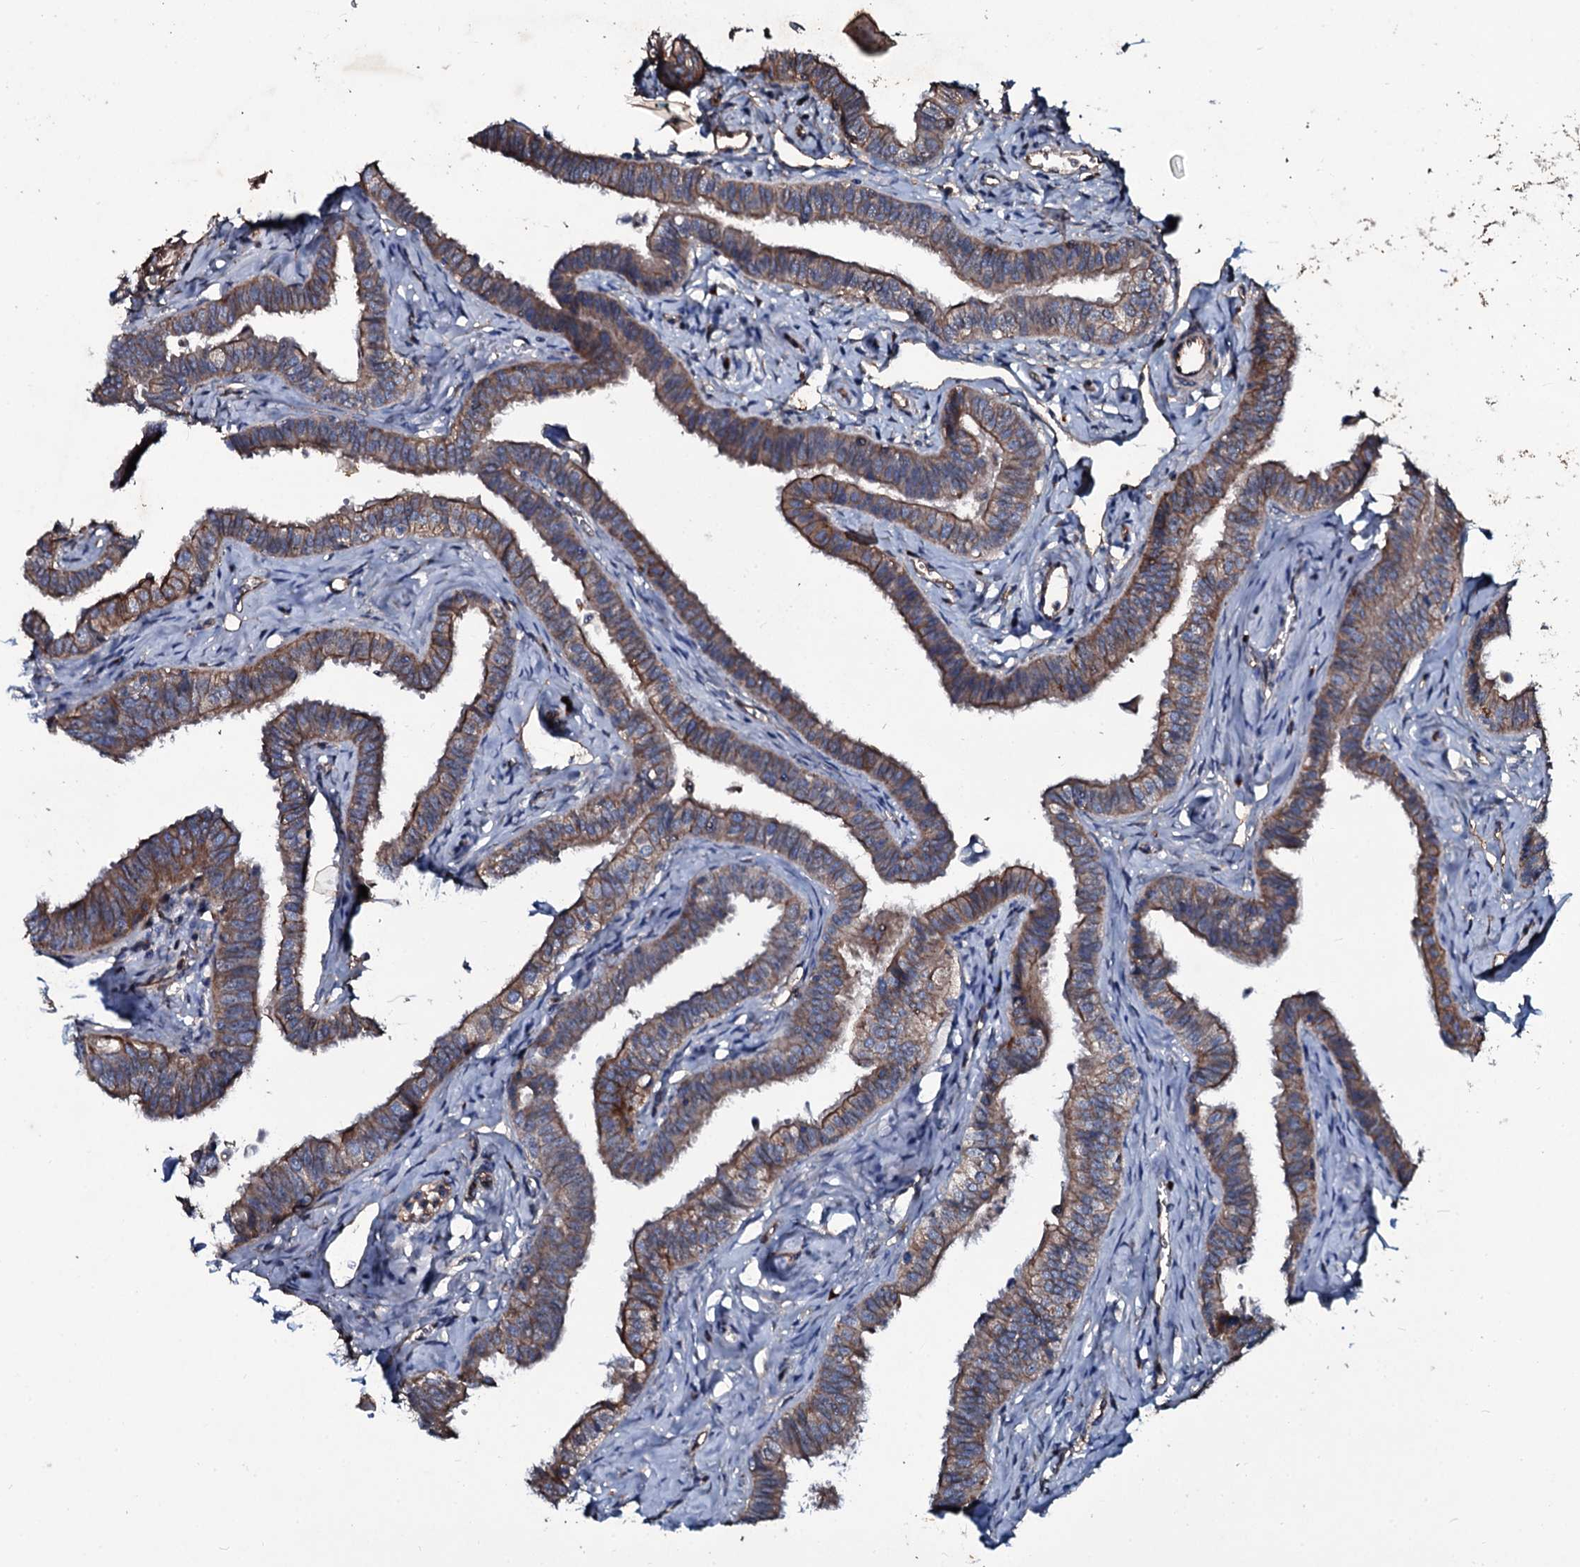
{"staining": {"intensity": "moderate", "quantity": ">75%", "location": "cytoplasmic/membranous"}, "tissue": "fallopian tube", "cell_type": "Glandular cells", "image_type": "normal", "snomed": [{"axis": "morphology", "description": "Normal tissue, NOS"}, {"axis": "morphology", "description": "Carcinoma, NOS"}, {"axis": "topography", "description": "Fallopian tube"}, {"axis": "topography", "description": "Ovary"}], "caption": "Fallopian tube stained with DAB (3,3'-diaminobenzidine) immunohistochemistry displays medium levels of moderate cytoplasmic/membranous staining in approximately >75% of glandular cells.", "gene": "DMAC2", "patient": {"sex": "female", "age": 59}}